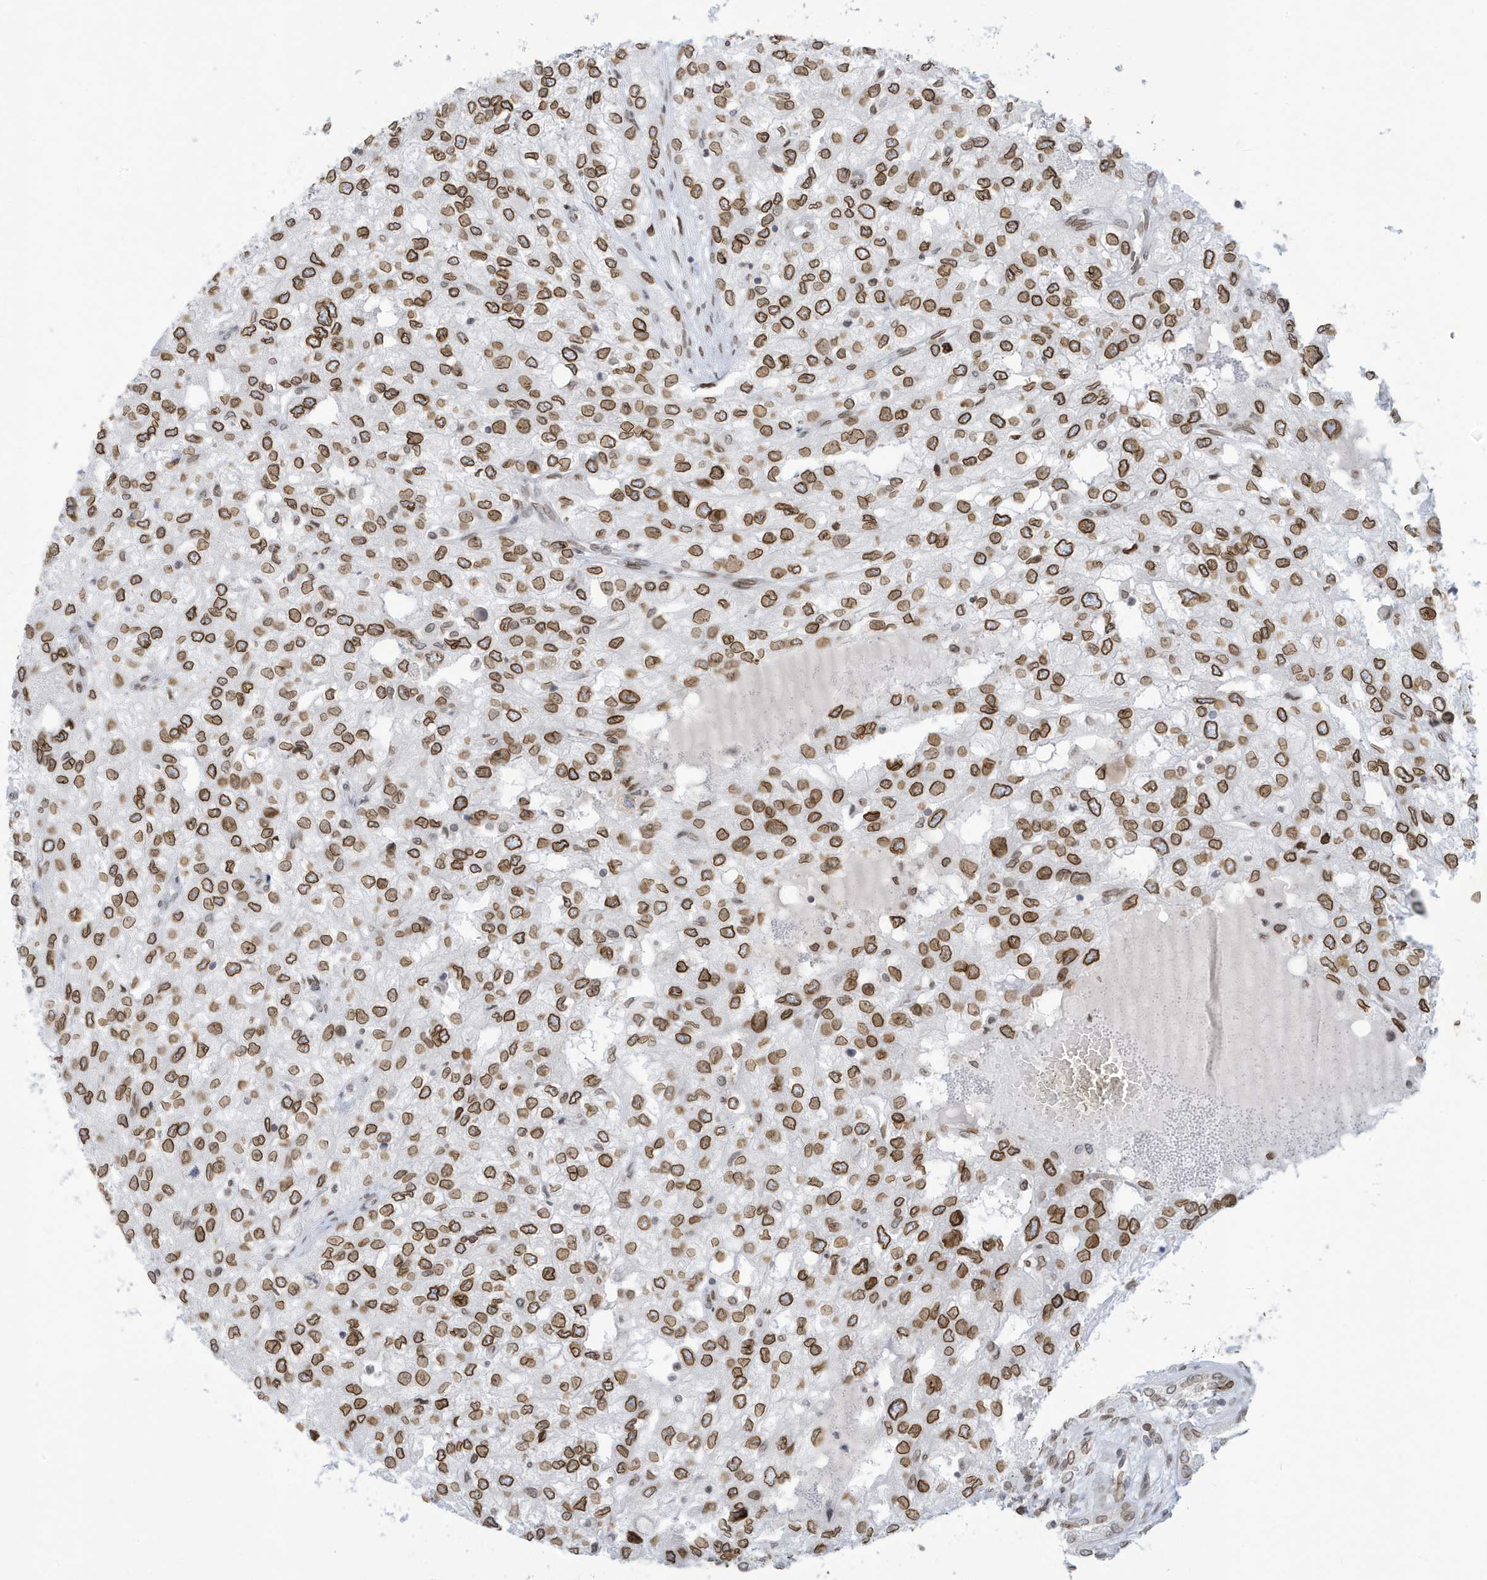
{"staining": {"intensity": "moderate", "quantity": ">75%", "location": "cytoplasmic/membranous,nuclear"}, "tissue": "renal cancer", "cell_type": "Tumor cells", "image_type": "cancer", "snomed": [{"axis": "morphology", "description": "Adenocarcinoma, NOS"}, {"axis": "topography", "description": "Kidney"}], "caption": "High-magnification brightfield microscopy of adenocarcinoma (renal) stained with DAB (brown) and counterstained with hematoxylin (blue). tumor cells exhibit moderate cytoplasmic/membranous and nuclear positivity is appreciated in approximately>75% of cells. The staining is performed using DAB (3,3'-diaminobenzidine) brown chromogen to label protein expression. The nuclei are counter-stained blue using hematoxylin.", "gene": "PCYT1A", "patient": {"sex": "female", "age": 54}}